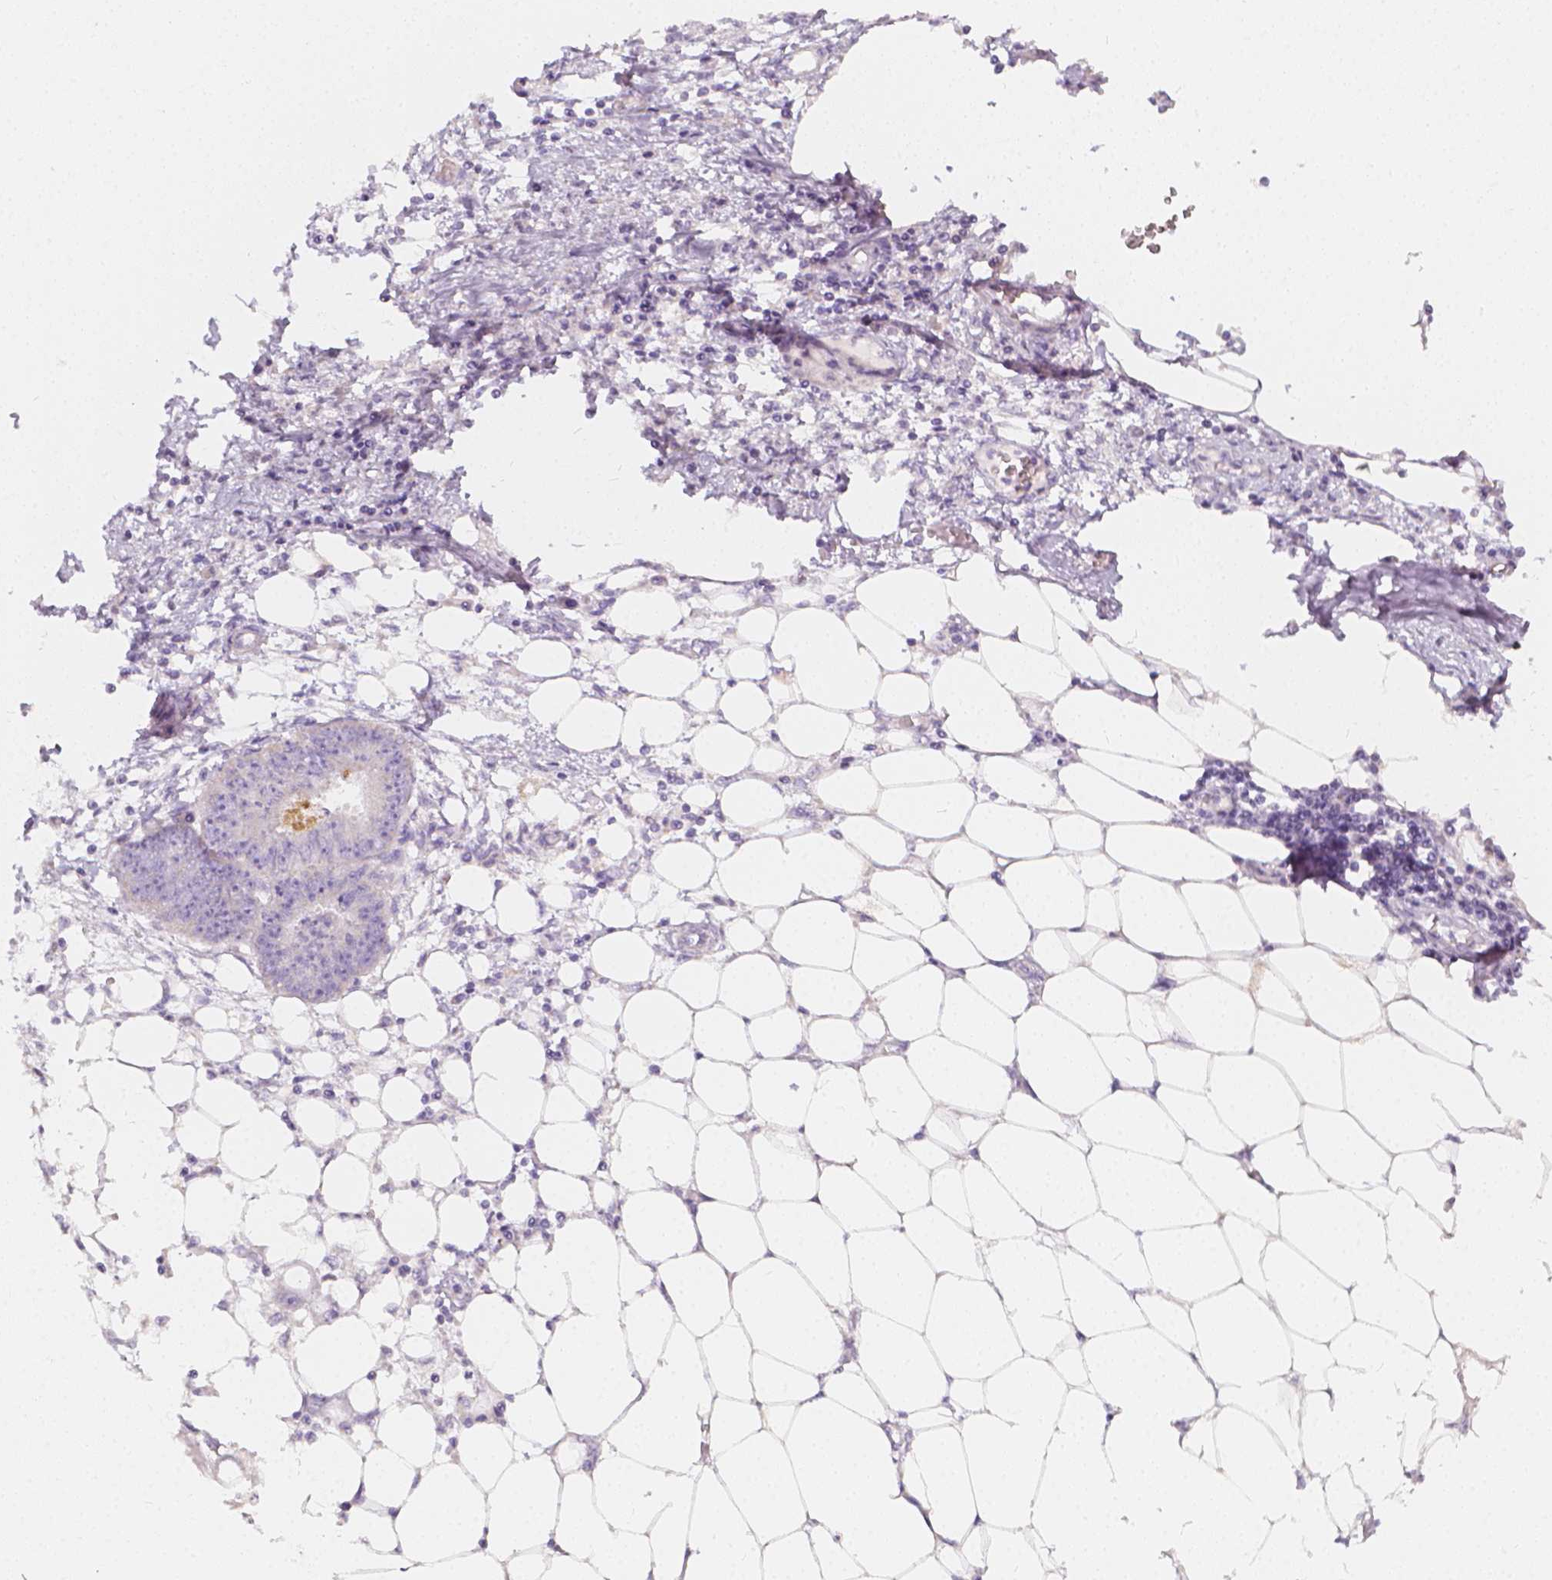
{"staining": {"intensity": "negative", "quantity": "none", "location": "none"}, "tissue": "endometrial cancer", "cell_type": "Tumor cells", "image_type": "cancer", "snomed": [{"axis": "morphology", "description": "Adenocarcinoma, NOS"}, {"axis": "morphology", "description": "Adenocarcinoma, metastatic, NOS"}, {"axis": "topography", "description": "Adipose tissue"}, {"axis": "topography", "description": "Endometrium"}], "caption": "Tumor cells show no significant expression in endometrial adenocarcinoma. Nuclei are stained in blue.", "gene": "RBFOX1", "patient": {"sex": "female", "age": 67}}